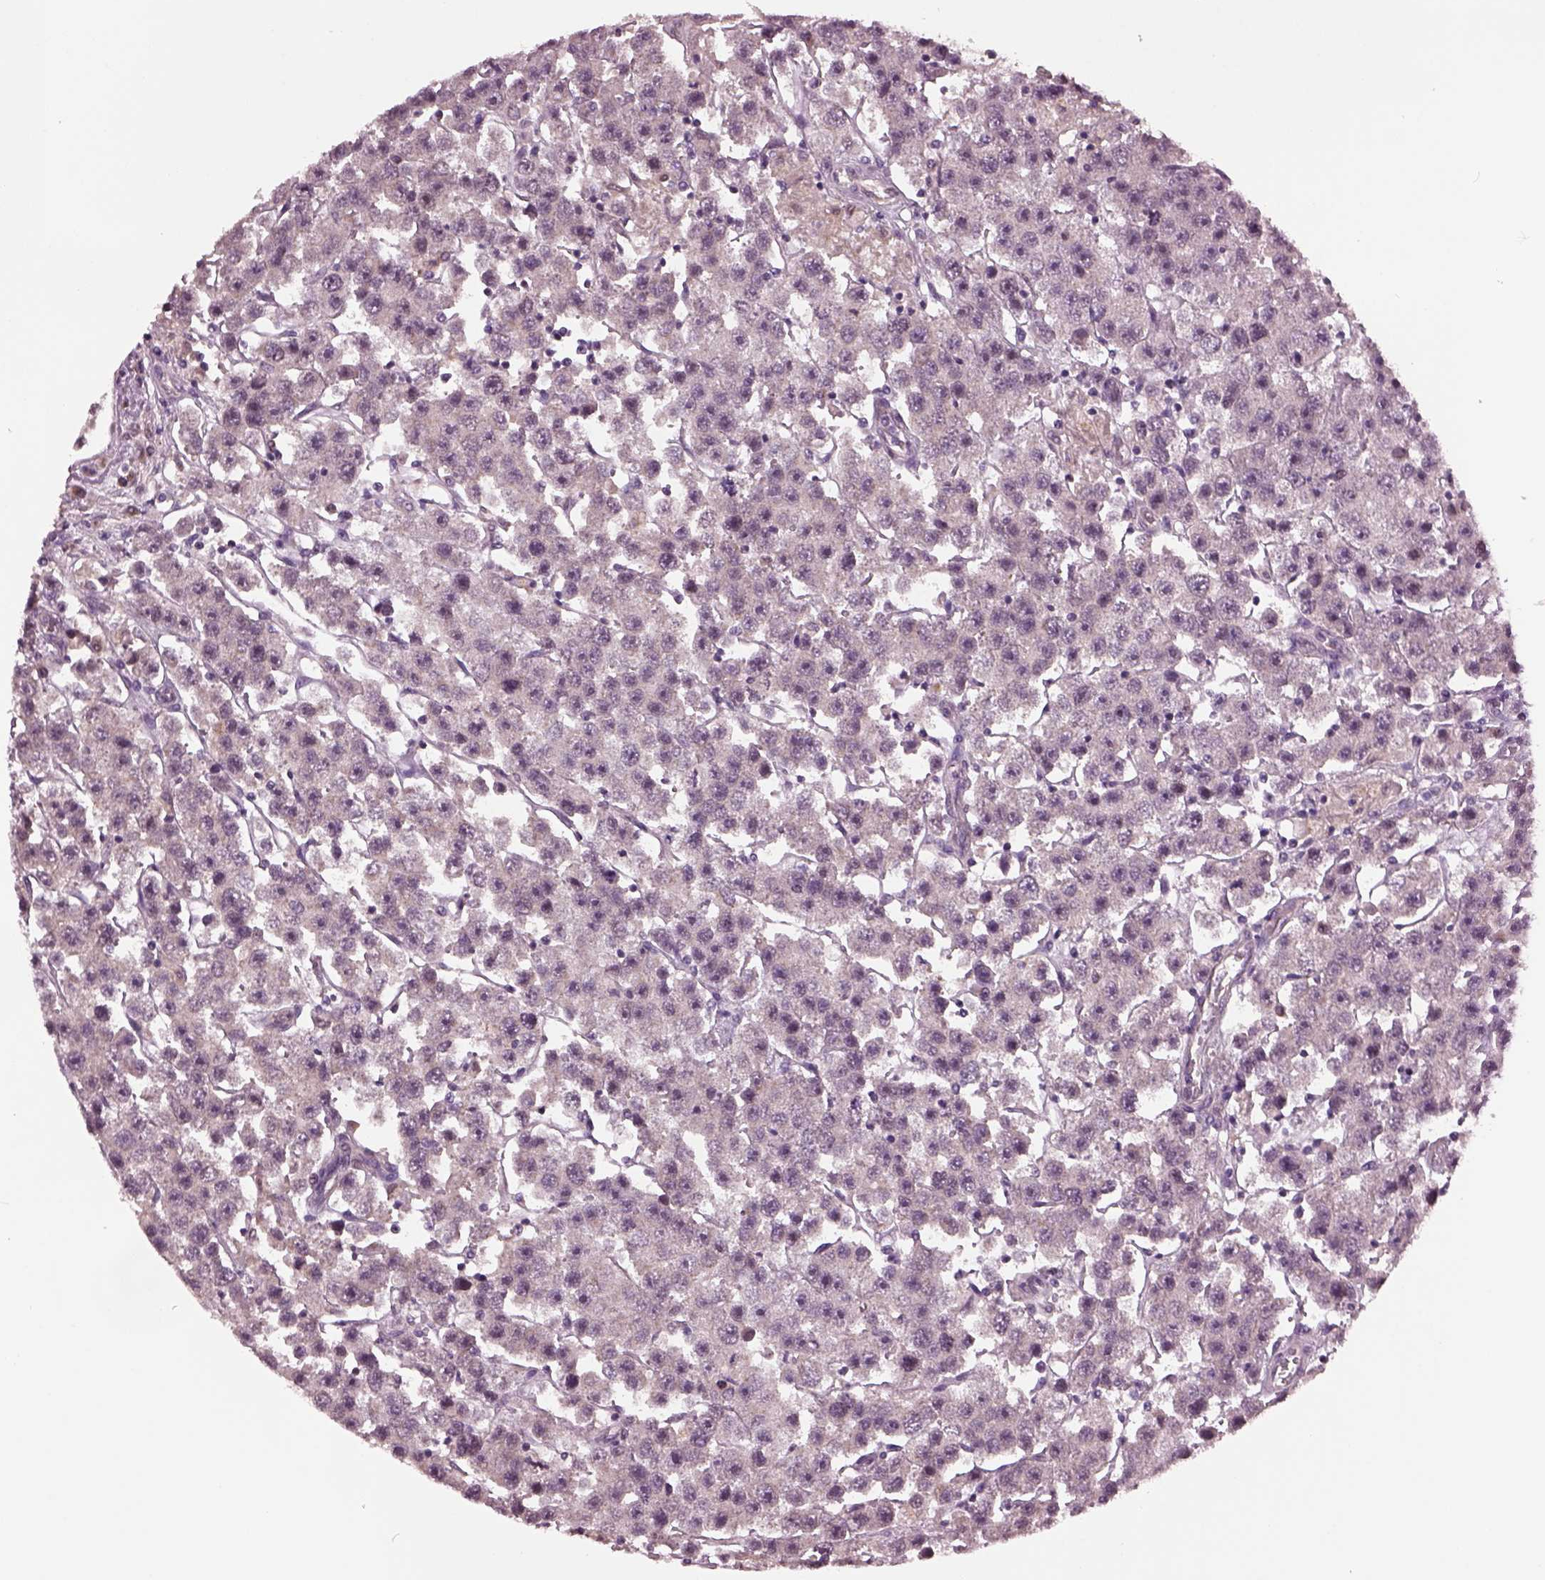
{"staining": {"intensity": "moderate", "quantity": "<25%", "location": "cytoplasmic/membranous"}, "tissue": "testis cancer", "cell_type": "Tumor cells", "image_type": "cancer", "snomed": [{"axis": "morphology", "description": "Seminoma, NOS"}, {"axis": "topography", "description": "Testis"}], "caption": "Tumor cells demonstrate low levels of moderate cytoplasmic/membranous positivity in approximately <25% of cells in human testis cancer (seminoma). The staining is performed using DAB brown chromogen to label protein expression. The nuclei are counter-stained blue using hematoxylin.", "gene": "RUFY3", "patient": {"sex": "male", "age": 45}}